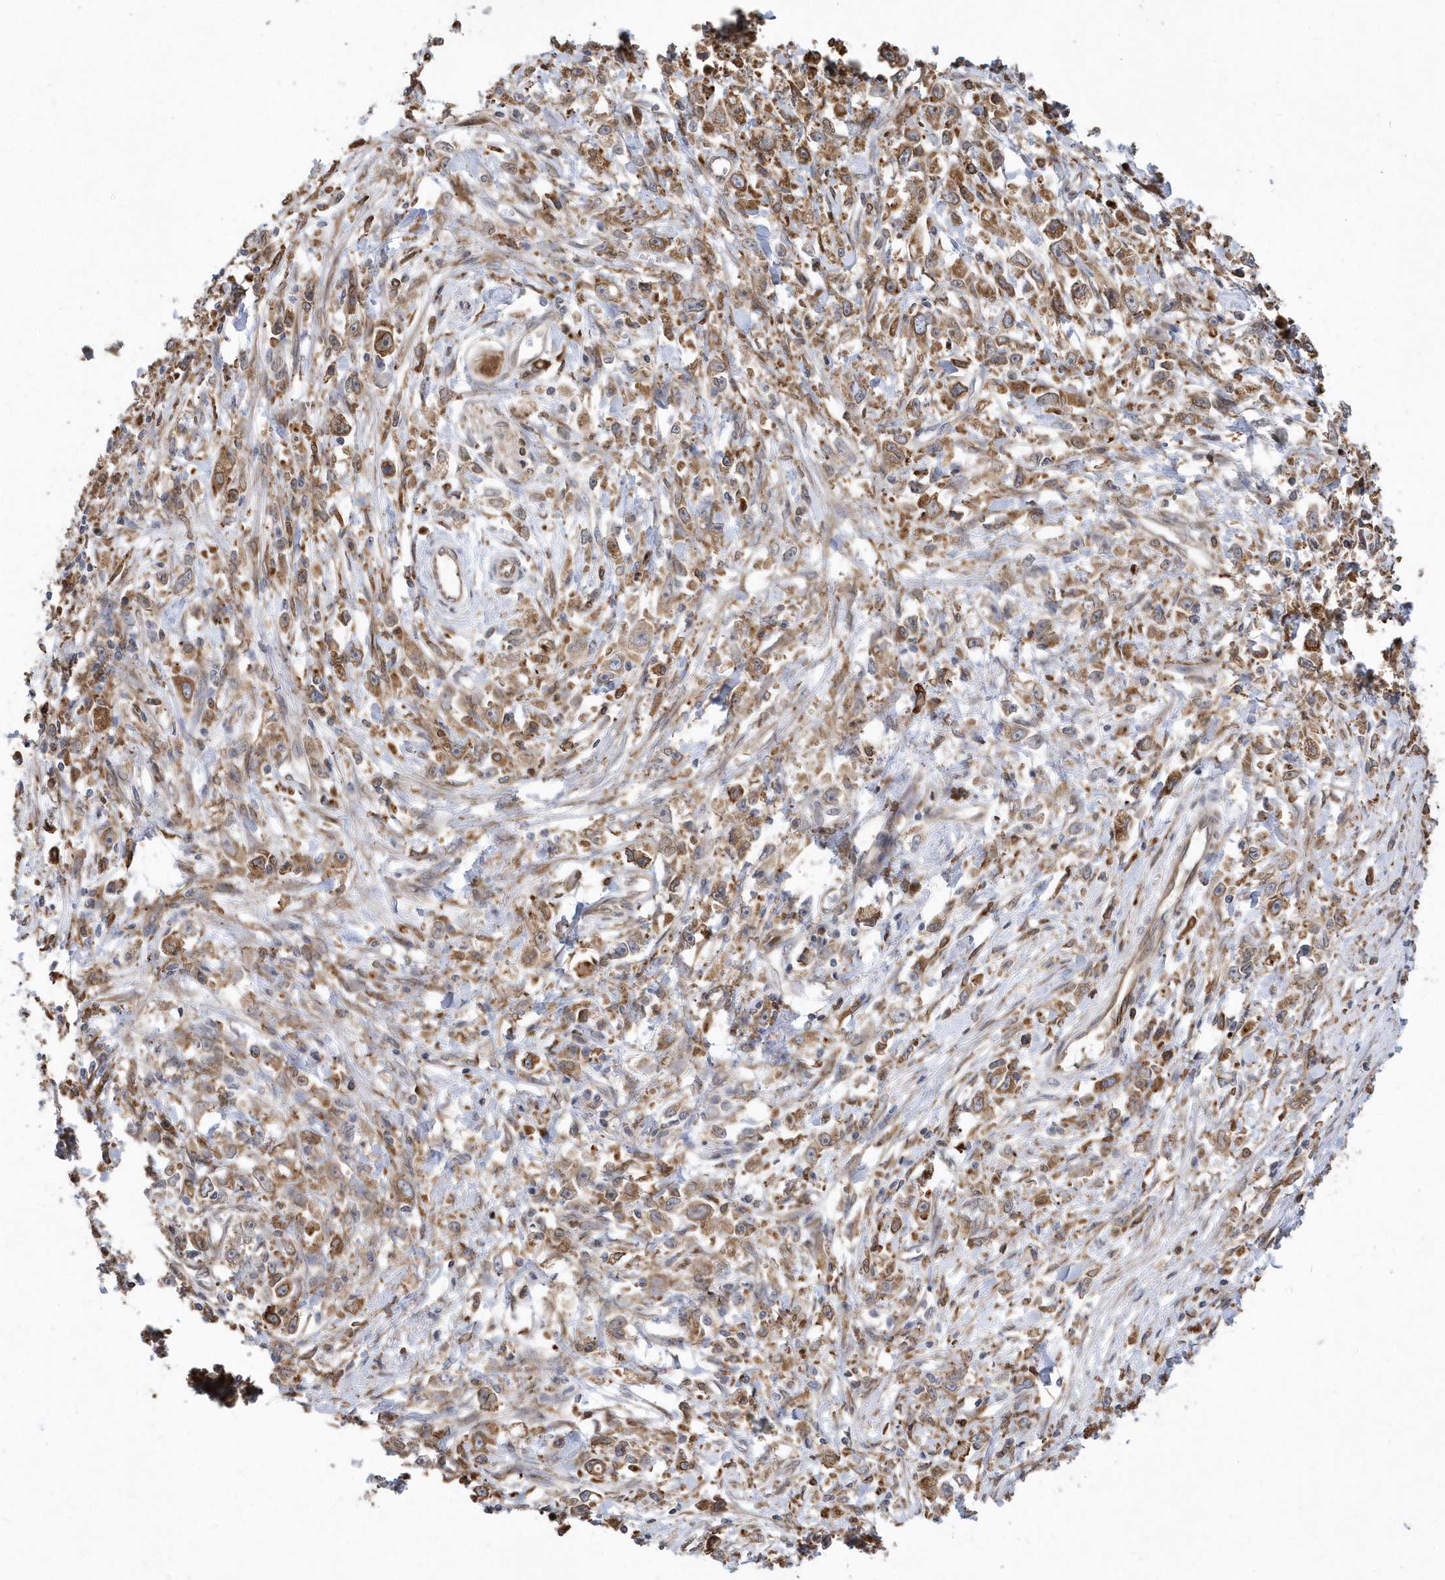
{"staining": {"intensity": "moderate", "quantity": ">75%", "location": "cytoplasmic/membranous"}, "tissue": "stomach cancer", "cell_type": "Tumor cells", "image_type": "cancer", "snomed": [{"axis": "morphology", "description": "Adenocarcinoma, NOS"}, {"axis": "topography", "description": "Stomach"}], "caption": "Immunohistochemical staining of adenocarcinoma (stomach) demonstrates medium levels of moderate cytoplasmic/membranous protein positivity in about >75% of tumor cells. The staining was performed using DAB (3,3'-diaminobenzidine) to visualize the protein expression in brown, while the nuclei were stained in blue with hematoxylin (Magnification: 20x).", "gene": "VAMP7", "patient": {"sex": "female", "age": 59}}